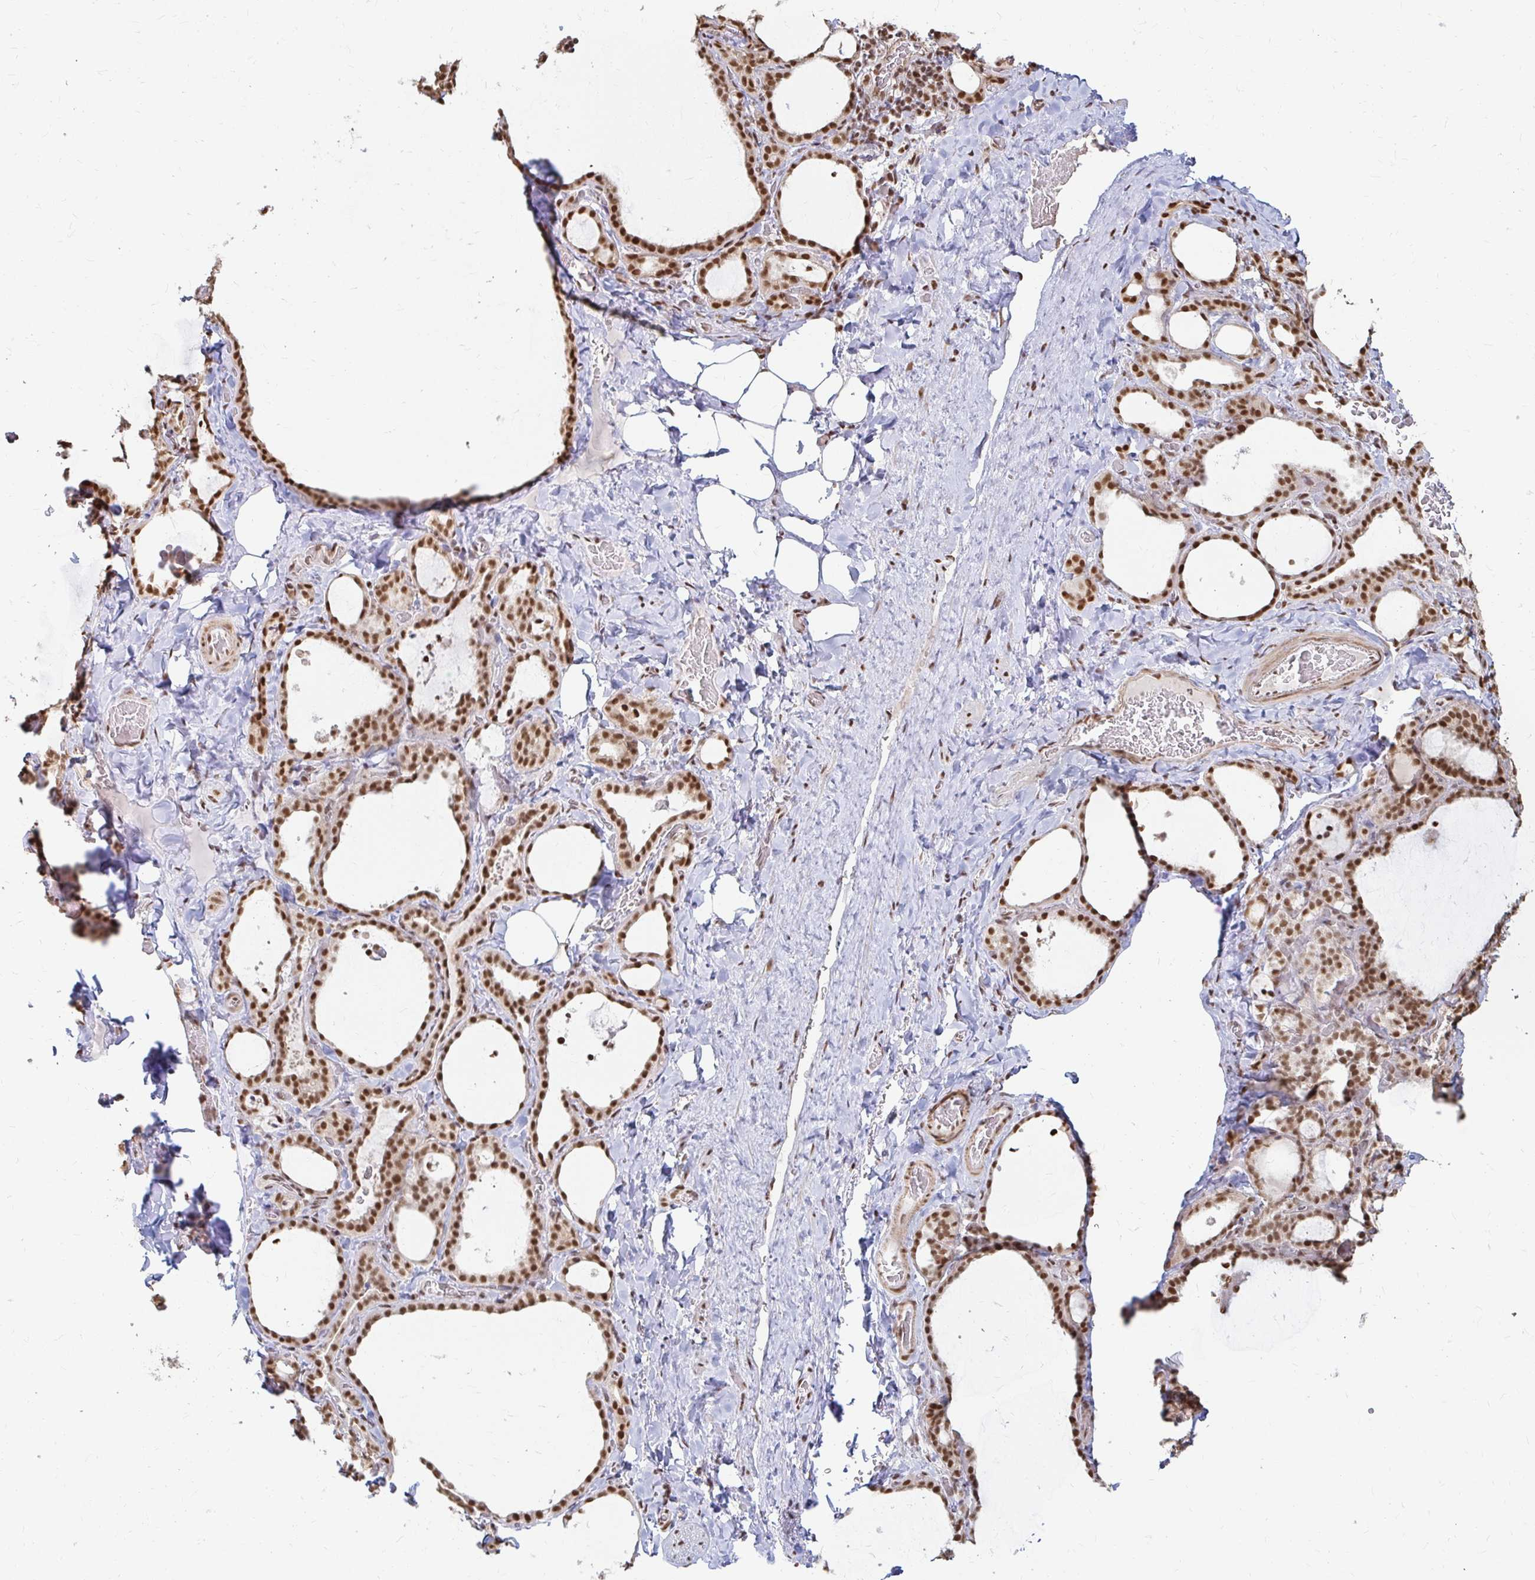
{"staining": {"intensity": "strong", "quantity": ">75%", "location": "nuclear"}, "tissue": "thyroid gland", "cell_type": "Glandular cells", "image_type": "normal", "snomed": [{"axis": "morphology", "description": "Normal tissue, NOS"}, {"axis": "topography", "description": "Thyroid gland"}], "caption": "Thyroid gland stained for a protein (brown) displays strong nuclear positive staining in approximately >75% of glandular cells.", "gene": "HNRNPU", "patient": {"sex": "female", "age": 22}}